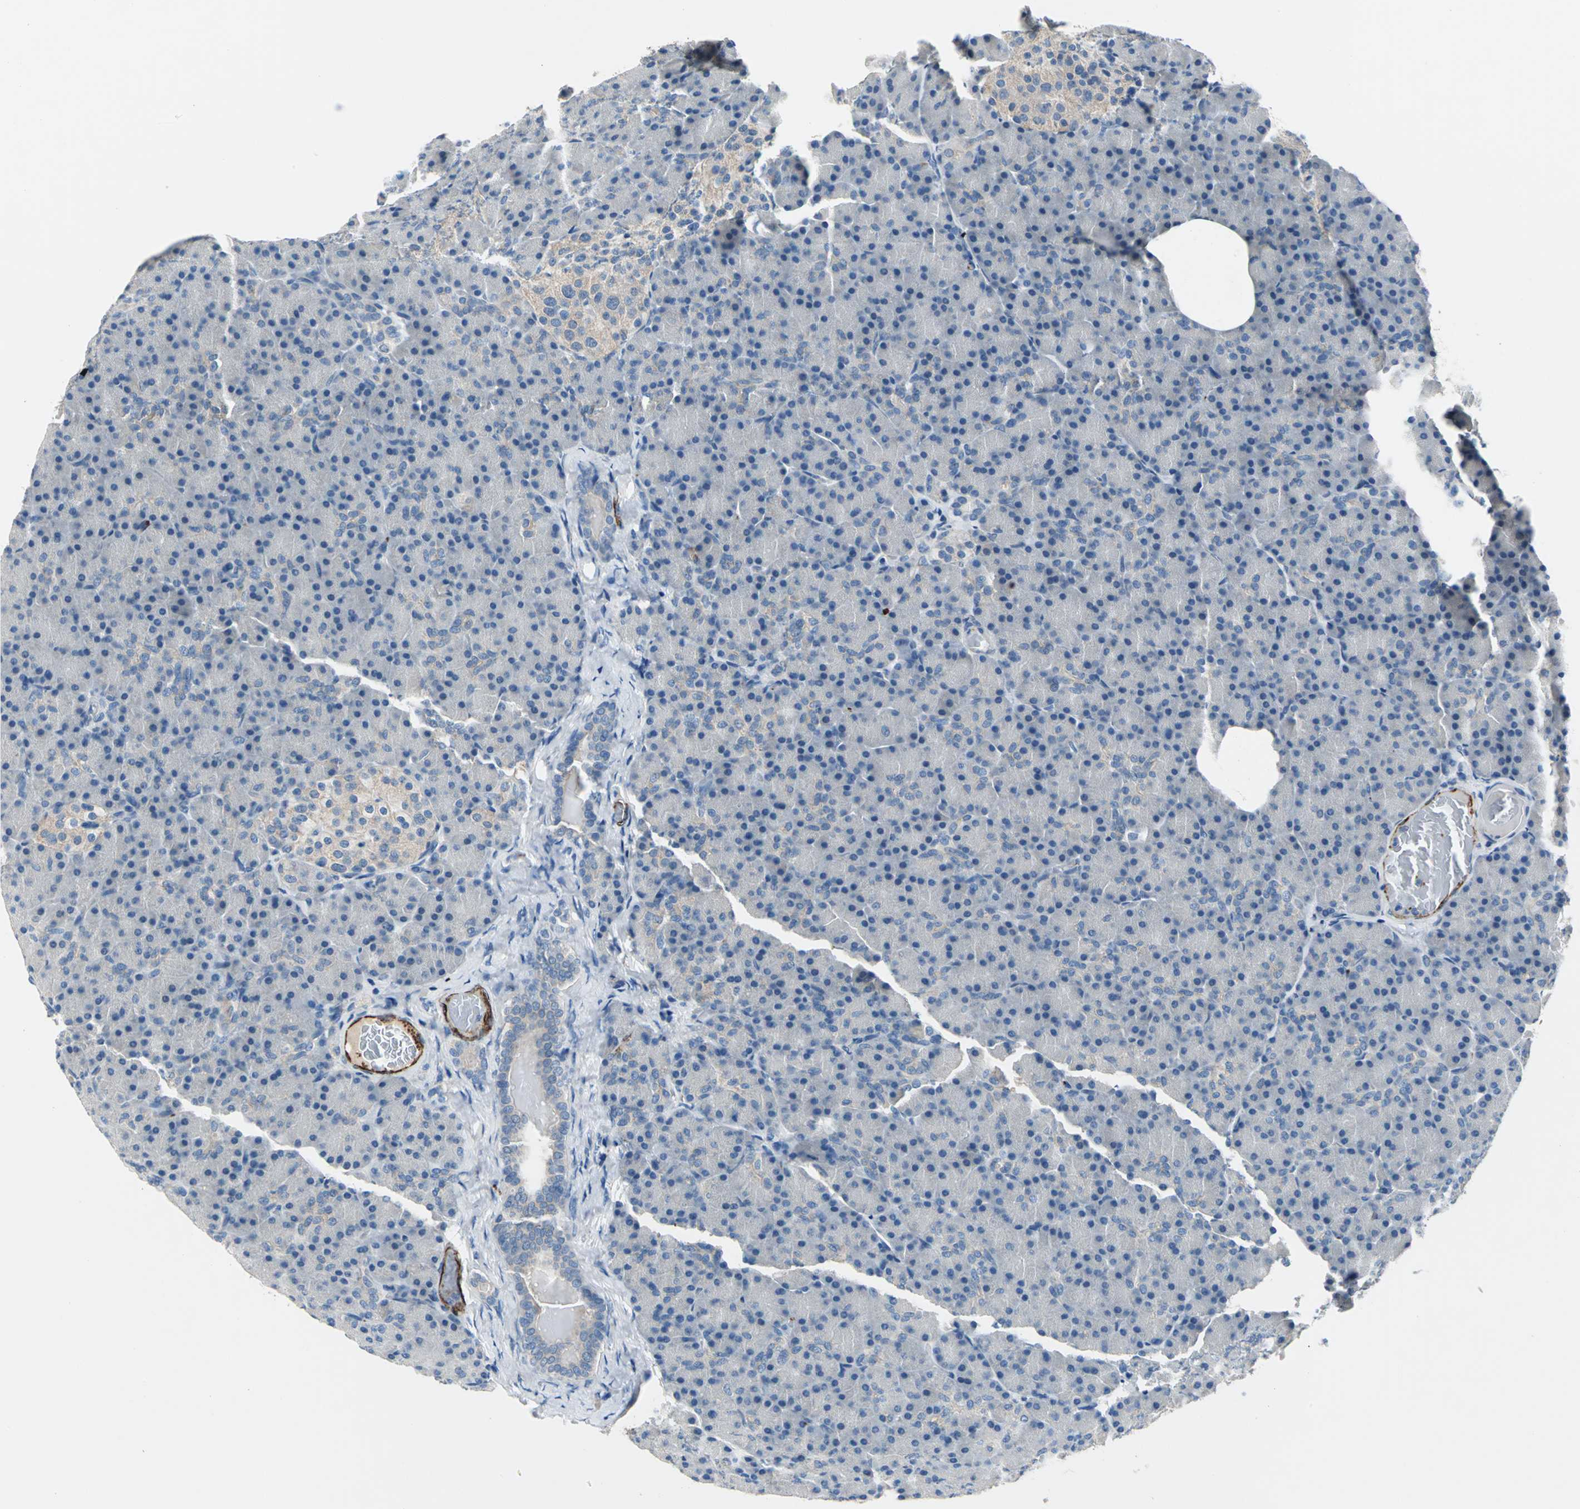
{"staining": {"intensity": "negative", "quantity": "none", "location": "none"}, "tissue": "pancreas", "cell_type": "Exocrine glandular cells", "image_type": "normal", "snomed": [{"axis": "morphology", "description": "Normal tissue, NOS"}, {"axis": "topography", "description": "Pancreas"}], "caption": "Protein analysis of normal pancreas demonstrates no significant expression in exocrine glandular cells. Nuclei are stained in blue.", "gene": "SELP", "patient": {"sex": "female", "age": 43}}